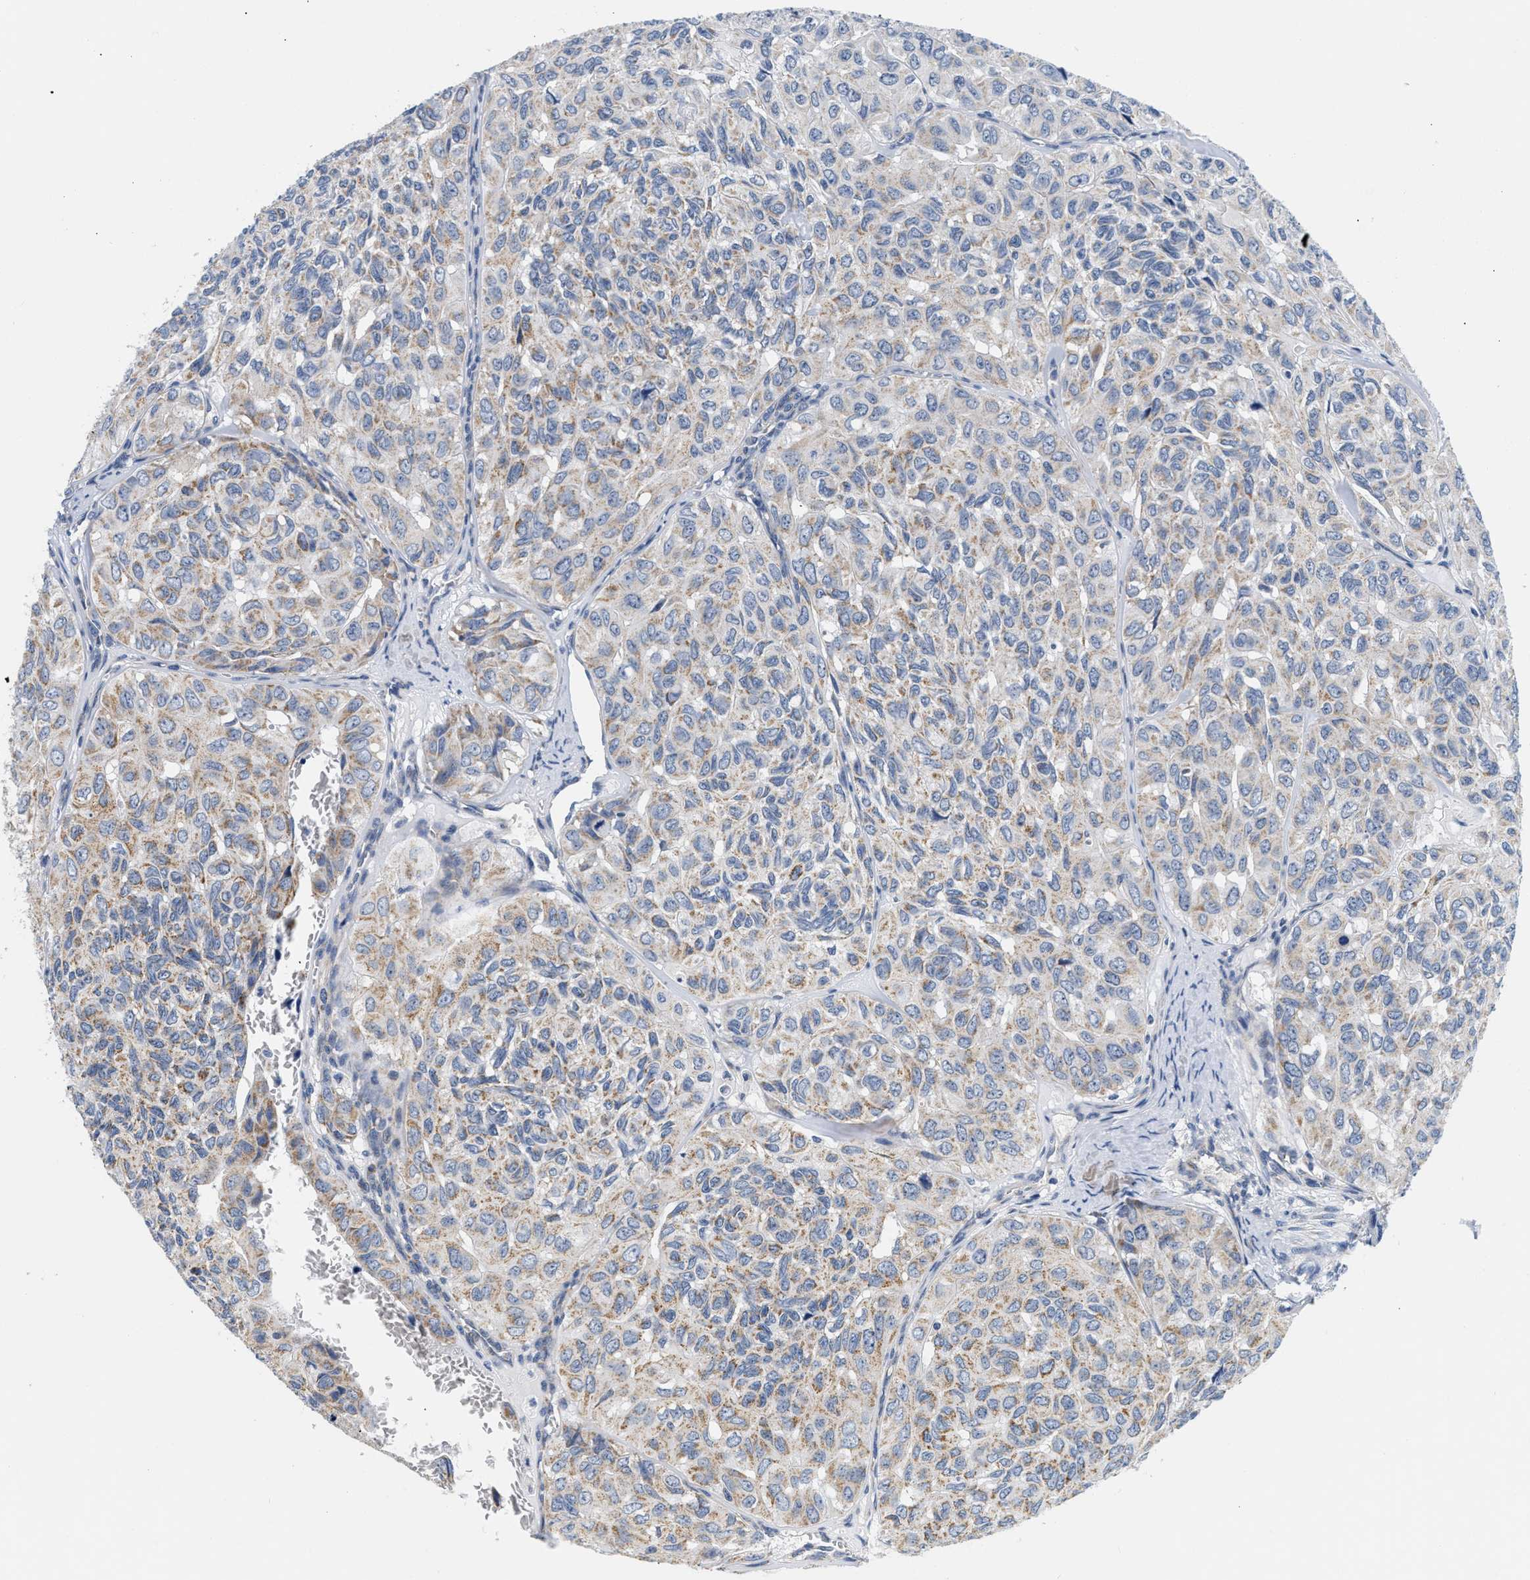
{"staining": {"intensity": "weak", "quantity": "25%-75%", "location": "cytoplasmic/membranous"}, "tissue": "head and neck cancer", "cell_type": "Tumor cells", "image_type": "cancer", "snomed": [{"axis": "morphology", "description": "Adenocarcinoma, NOS"}, {"axis": "topography", "description": "Salivary gland, NOS"}, {"axis": "topography", "description": "Head-Neck"}], "caption": "The immunohistochemical stain labels weak cytoplasmic/membranous positivity in tumor cells of head and neck cancer (adenocarcinoma) tissue. (DAB IHC with brightfield microscopy, high magnification).", "gene": "PDP1", "patient": {"sex": "female", "age": 76}}